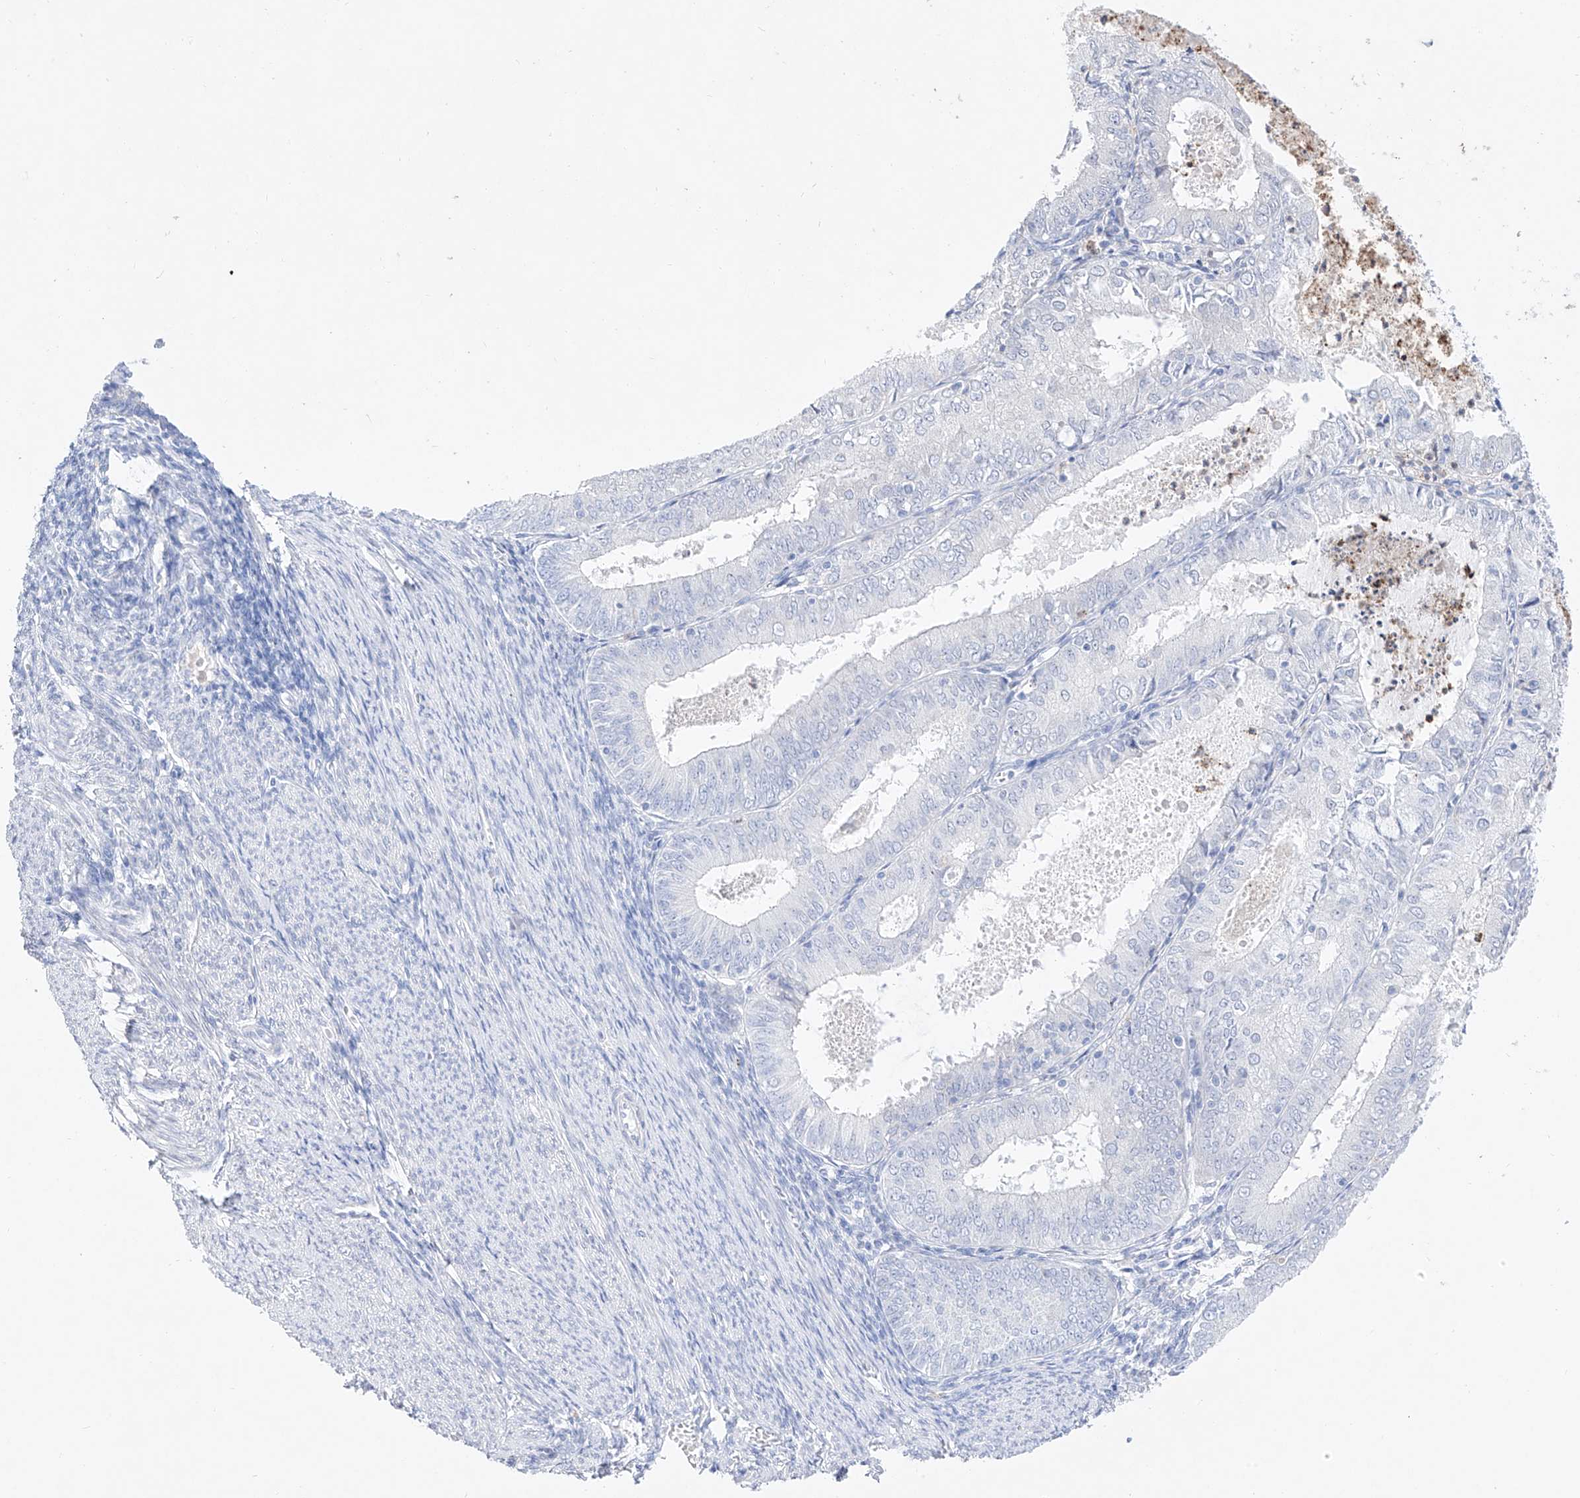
{"staining": {"intensity": "negative", "quantity": "none", "location": "none"}, "tissue": "endometrial cancer", "cell_type": "Tumor cells", "image_type": "cancer", "snomed": [{"axis": "morphology", "description": "Adenocarcinoma, NOS"}, {"axis": "topography", "description": "Endometrium"}], "caption": "Tumor cells show no significant protein expression in endometrial cancer (adenocarcinoma).", "gene": "TM7SF2", "patient": {"sex": "female", "age": 57}}